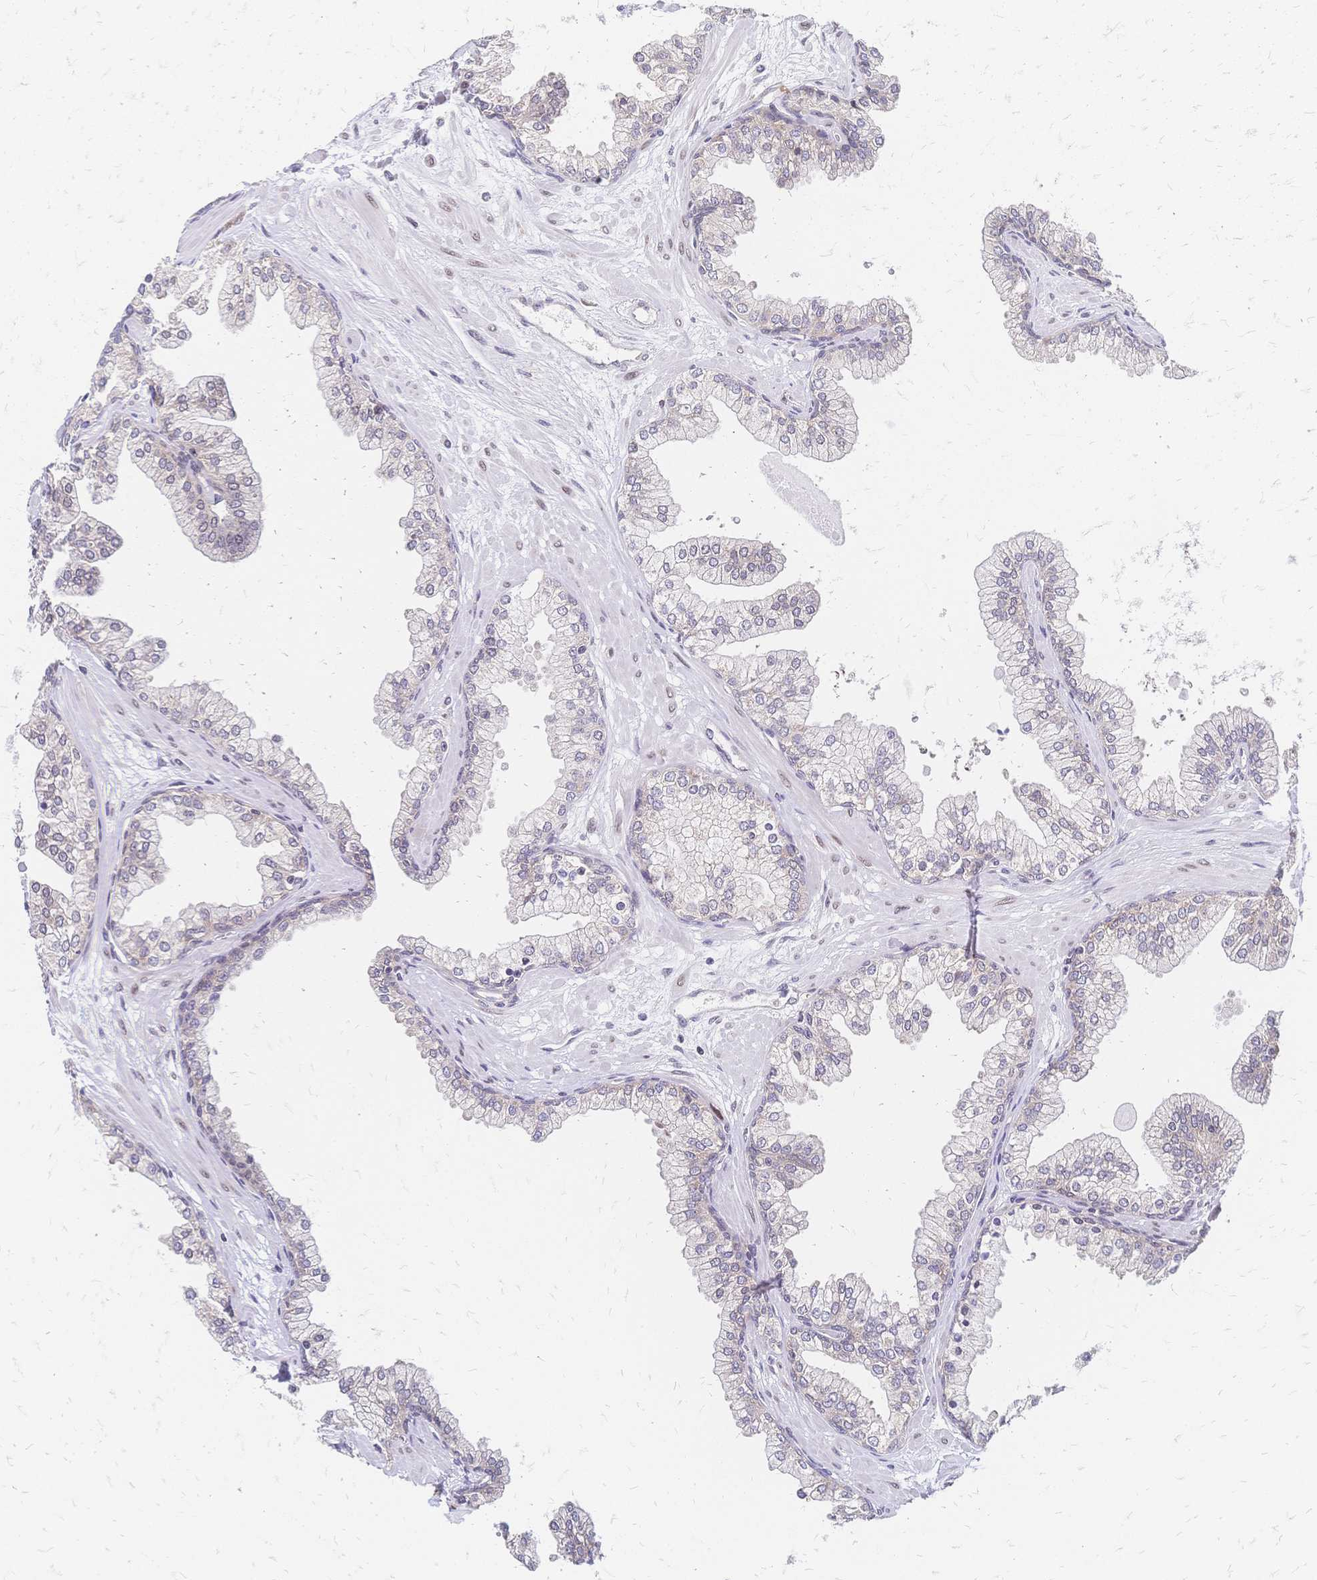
{"staining": {"intensity": "weak", "quantity": "<25%", "location": "nuclear"}, "tissue": "prostate", "cell_type": "Glandular cells", "image_type": "normal", "snomed": [{"axis": "morphology", "description": "Normal tissue, NOS"}, {"axis": "topography", "description": "Prostate"}, {"axis": "topography", "description": "Peripheral nerve tissue"}], "caption": "DAB (3,3'-diaminobenzidine) immunohistochemical staining of normal human prostate demonstrates no significant expression in glandular cells. (DAB (3,3'-diaminobenzidine) IHC, high magnification).", "gene": "CBX7", "patient": {"sex": "male", "age": 61}}